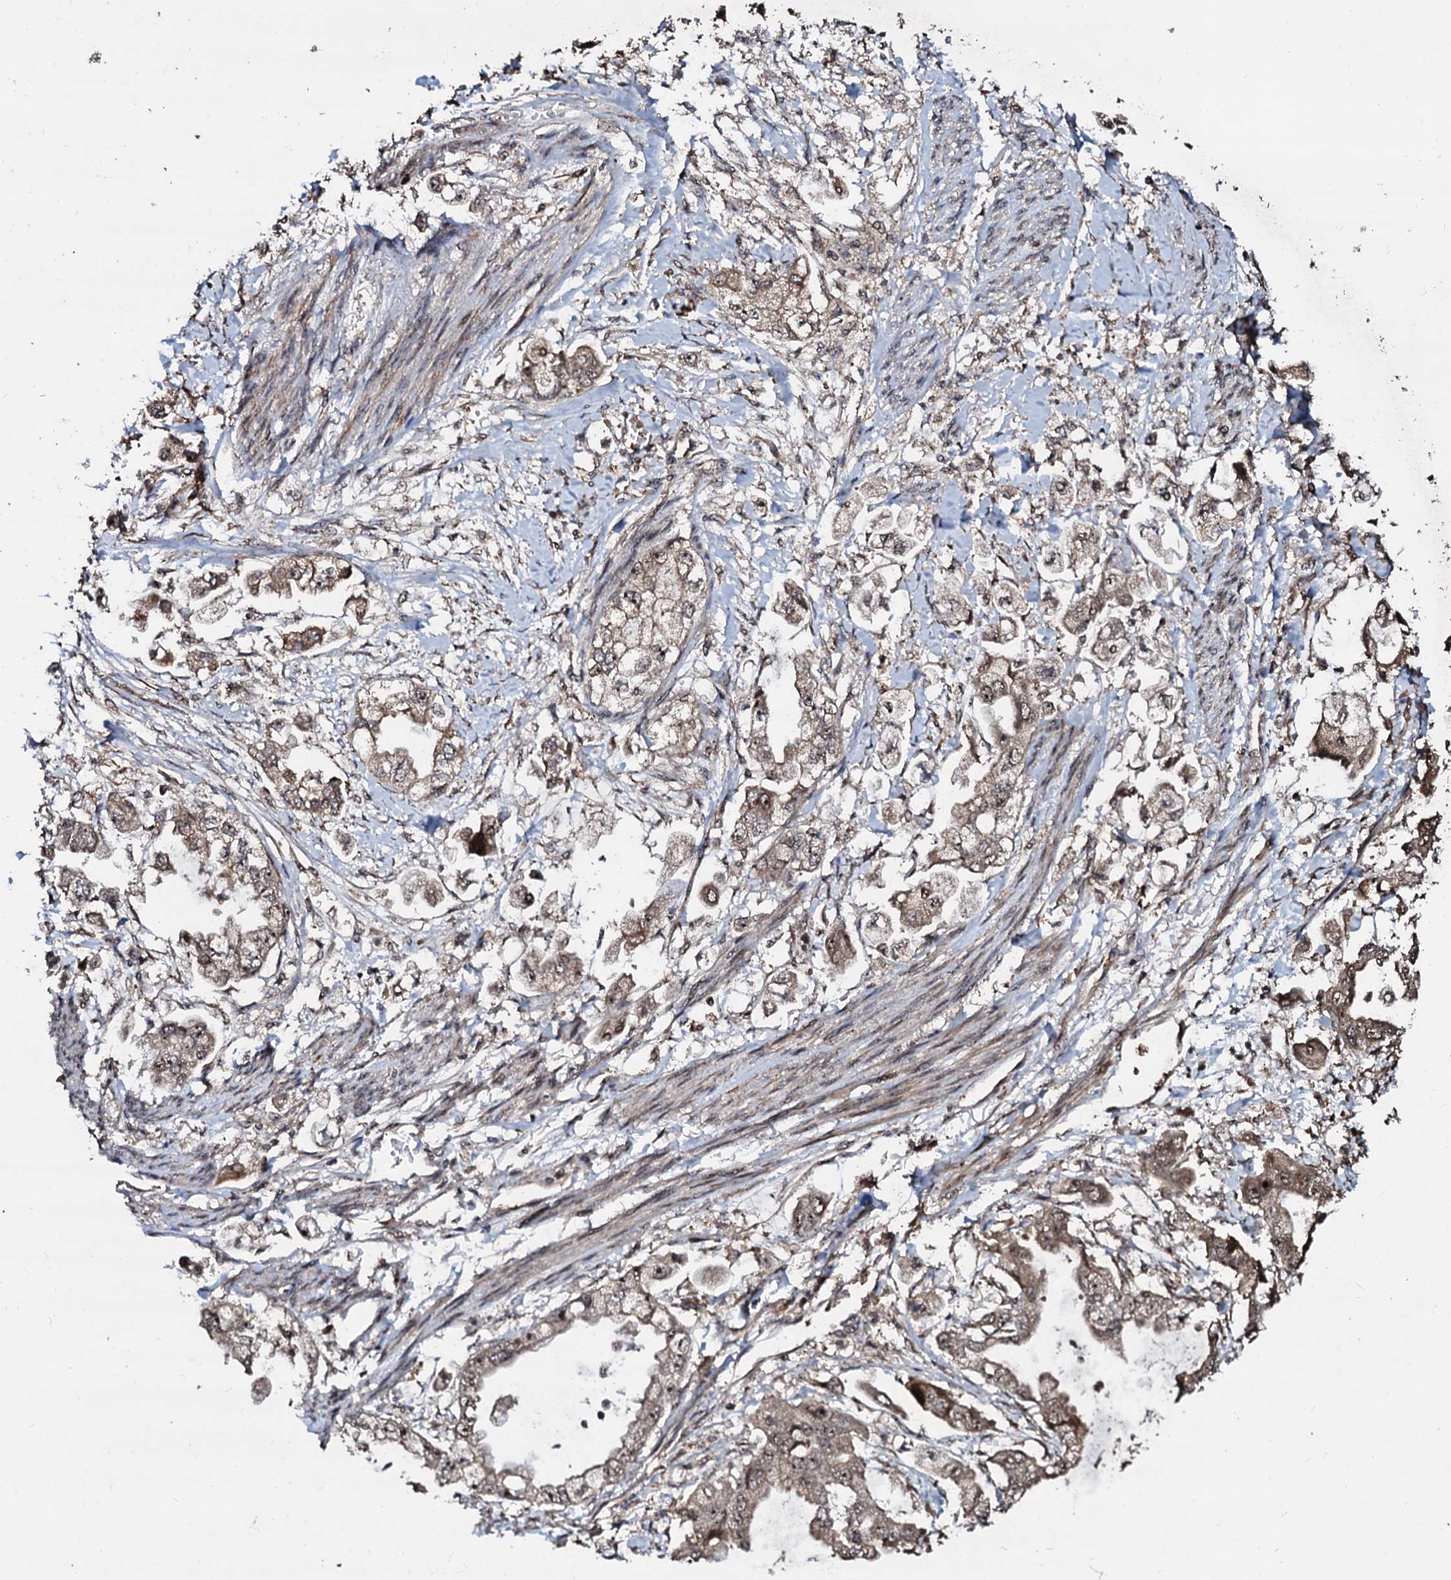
{"staining": {"intensity": "weak", "quantity": ">75%", "location": "nuclear"}, "tissue": "stomach cancer", "cell_type": "Tumor cells", "image_type": "cancer", "snomed": [{"axis": "morphology", "description": "Adenocarcinoma, NOS"}, {"axis": "topography", "description": "Stomach"}], "caption": "Protein expression analysis of human adenocarcinoma (stomach) reveals weak nuclear expression in about >75% of tumor cells.", "gene": "SUPT7L", "patient": {"sex": "male", "age": 62}}